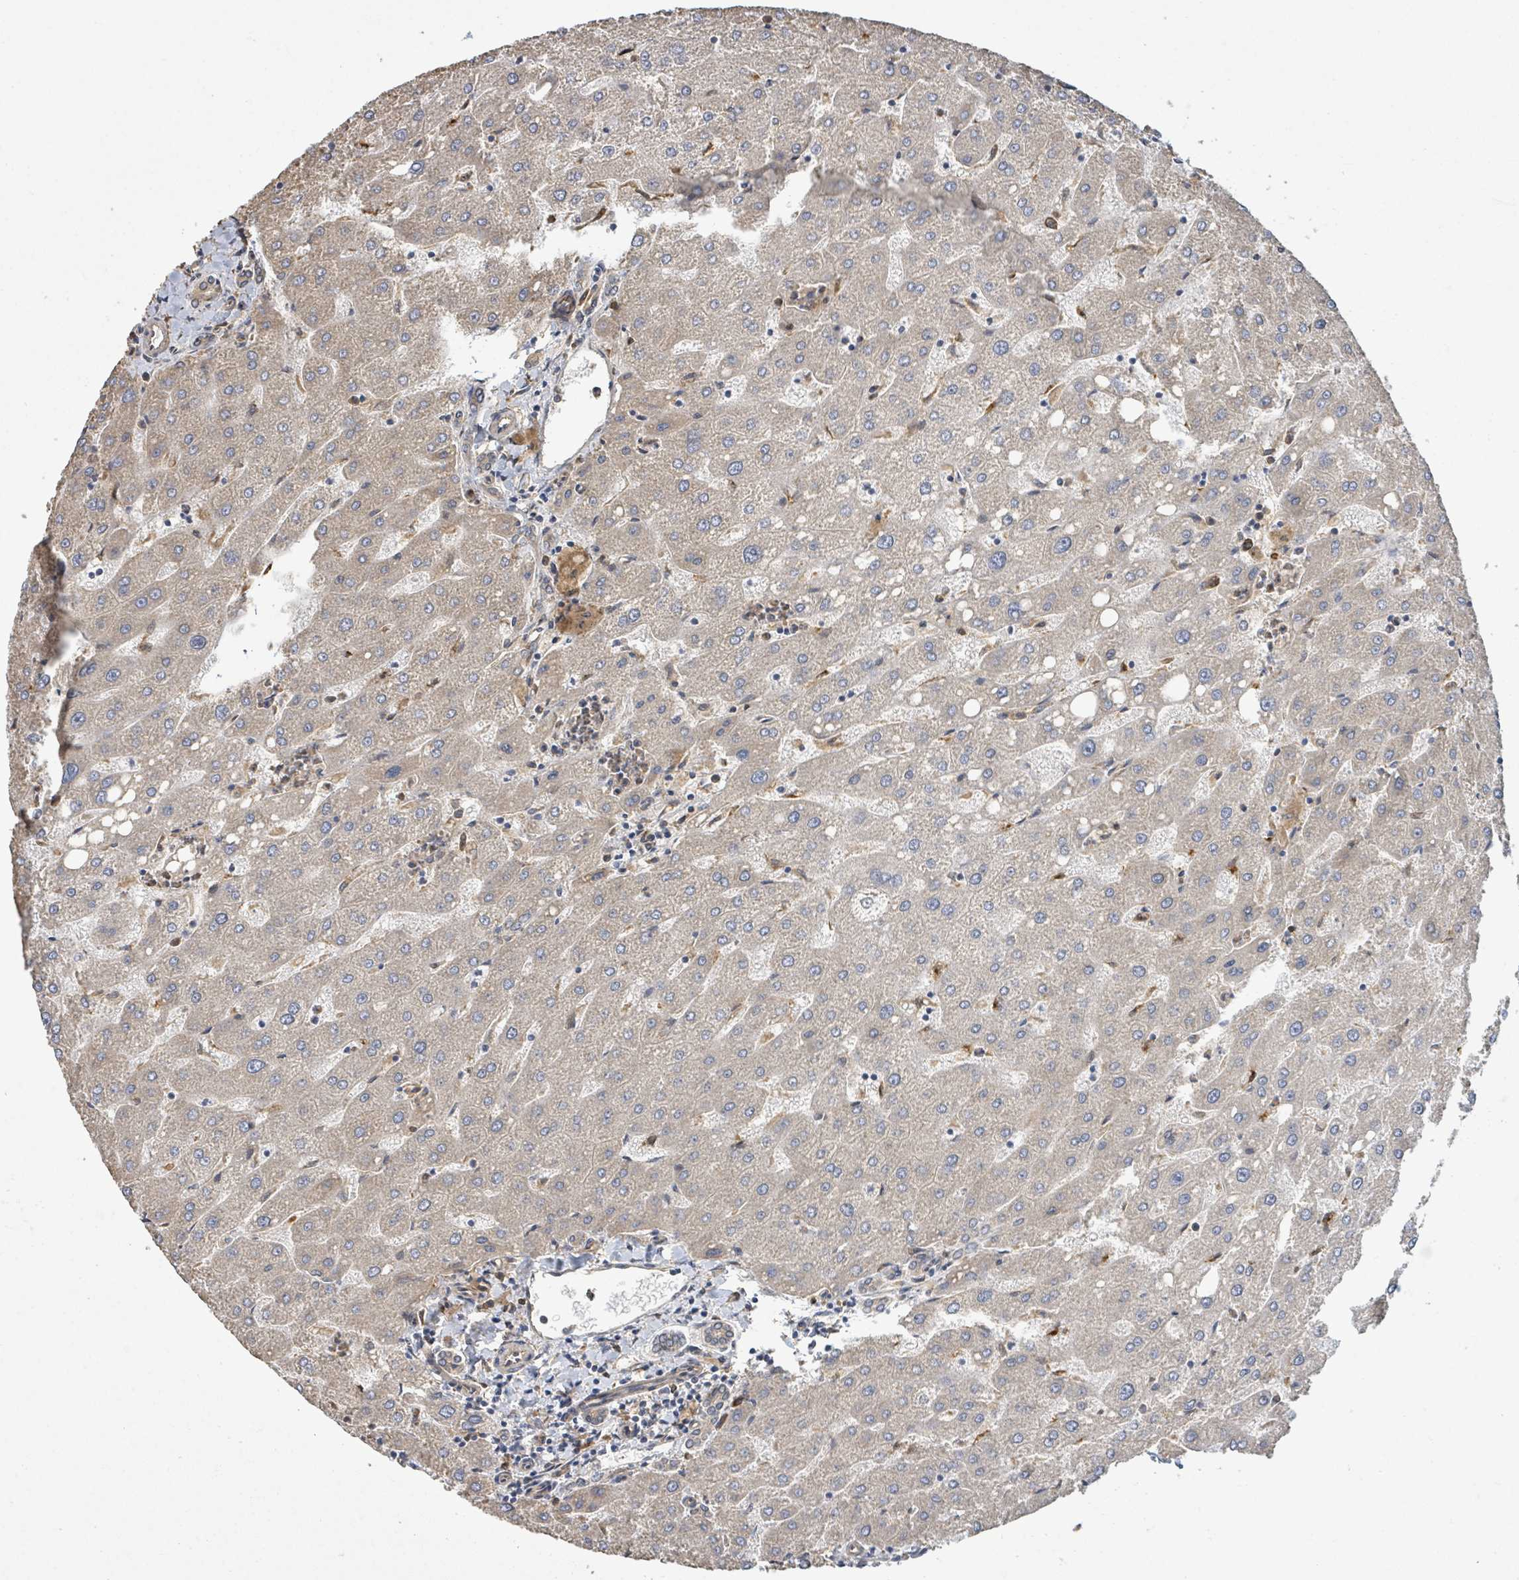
{"staining": {"intensity": "weak", "quantity": ">75%", "location": "cytoplasmic/membranous"}, "tissue": "liver", "cell_type": "Cholangiocytes", "image_type": "normal", "snomed": [{"axis": "morphology", "description": "Normal tissue, NOS"}, {"axis": "topography", "description": "Liver"}], "caption": "Immunohistochemical staining of unremarkable liver reveals weak cytoplasmic/membranous protein positivity in approximately >75% of cholangiocytes. Immunohistochemistry (ihc) stains the protein of interest in brown and the nuclei are stained blue.", "gene": "ARPIN", "patient": {"sex": "male", "age": 67}}